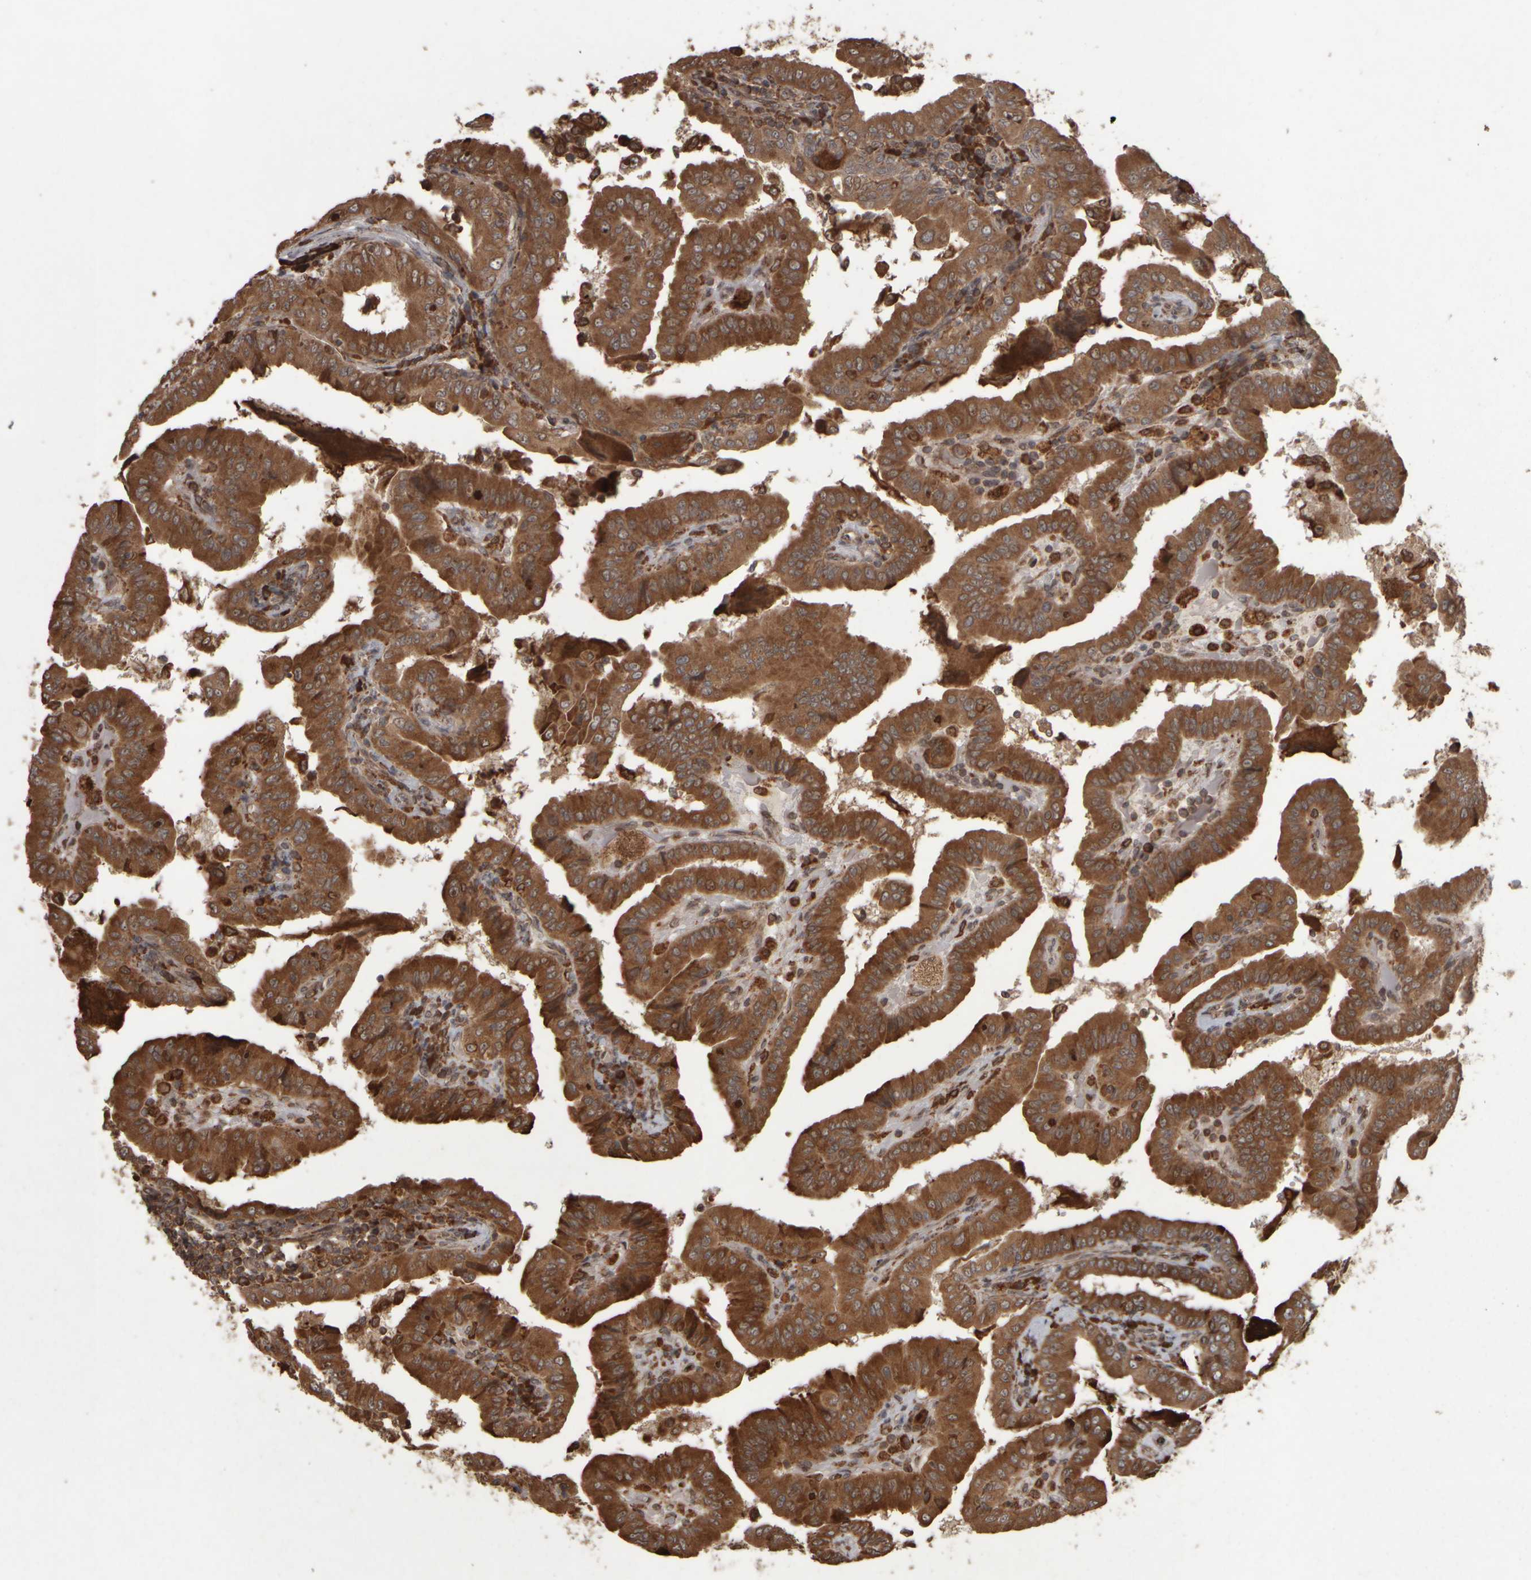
{"staining": {"intensity": "strong", "quantity": ">75%", "location": "cytoplasmic/membranous"}, "tissue": "thyroid cancer", "cell_type": "Tumor cells", "image_type": "cancer", "snomed": [{"axis": "morphology", "description": "Papillary adenocarcinoma, NOS"}, {"axis": "topography", "description": "Thyroid gland"}], "caption": "This is an image of immunohistochemistry (IHC) staining of thyroid cancer, which shows strong staining in the cytoplasmic/membranous of tumor cells.", "gene": "AGBL3", "patient": {"sex": "male", "age": 33}}